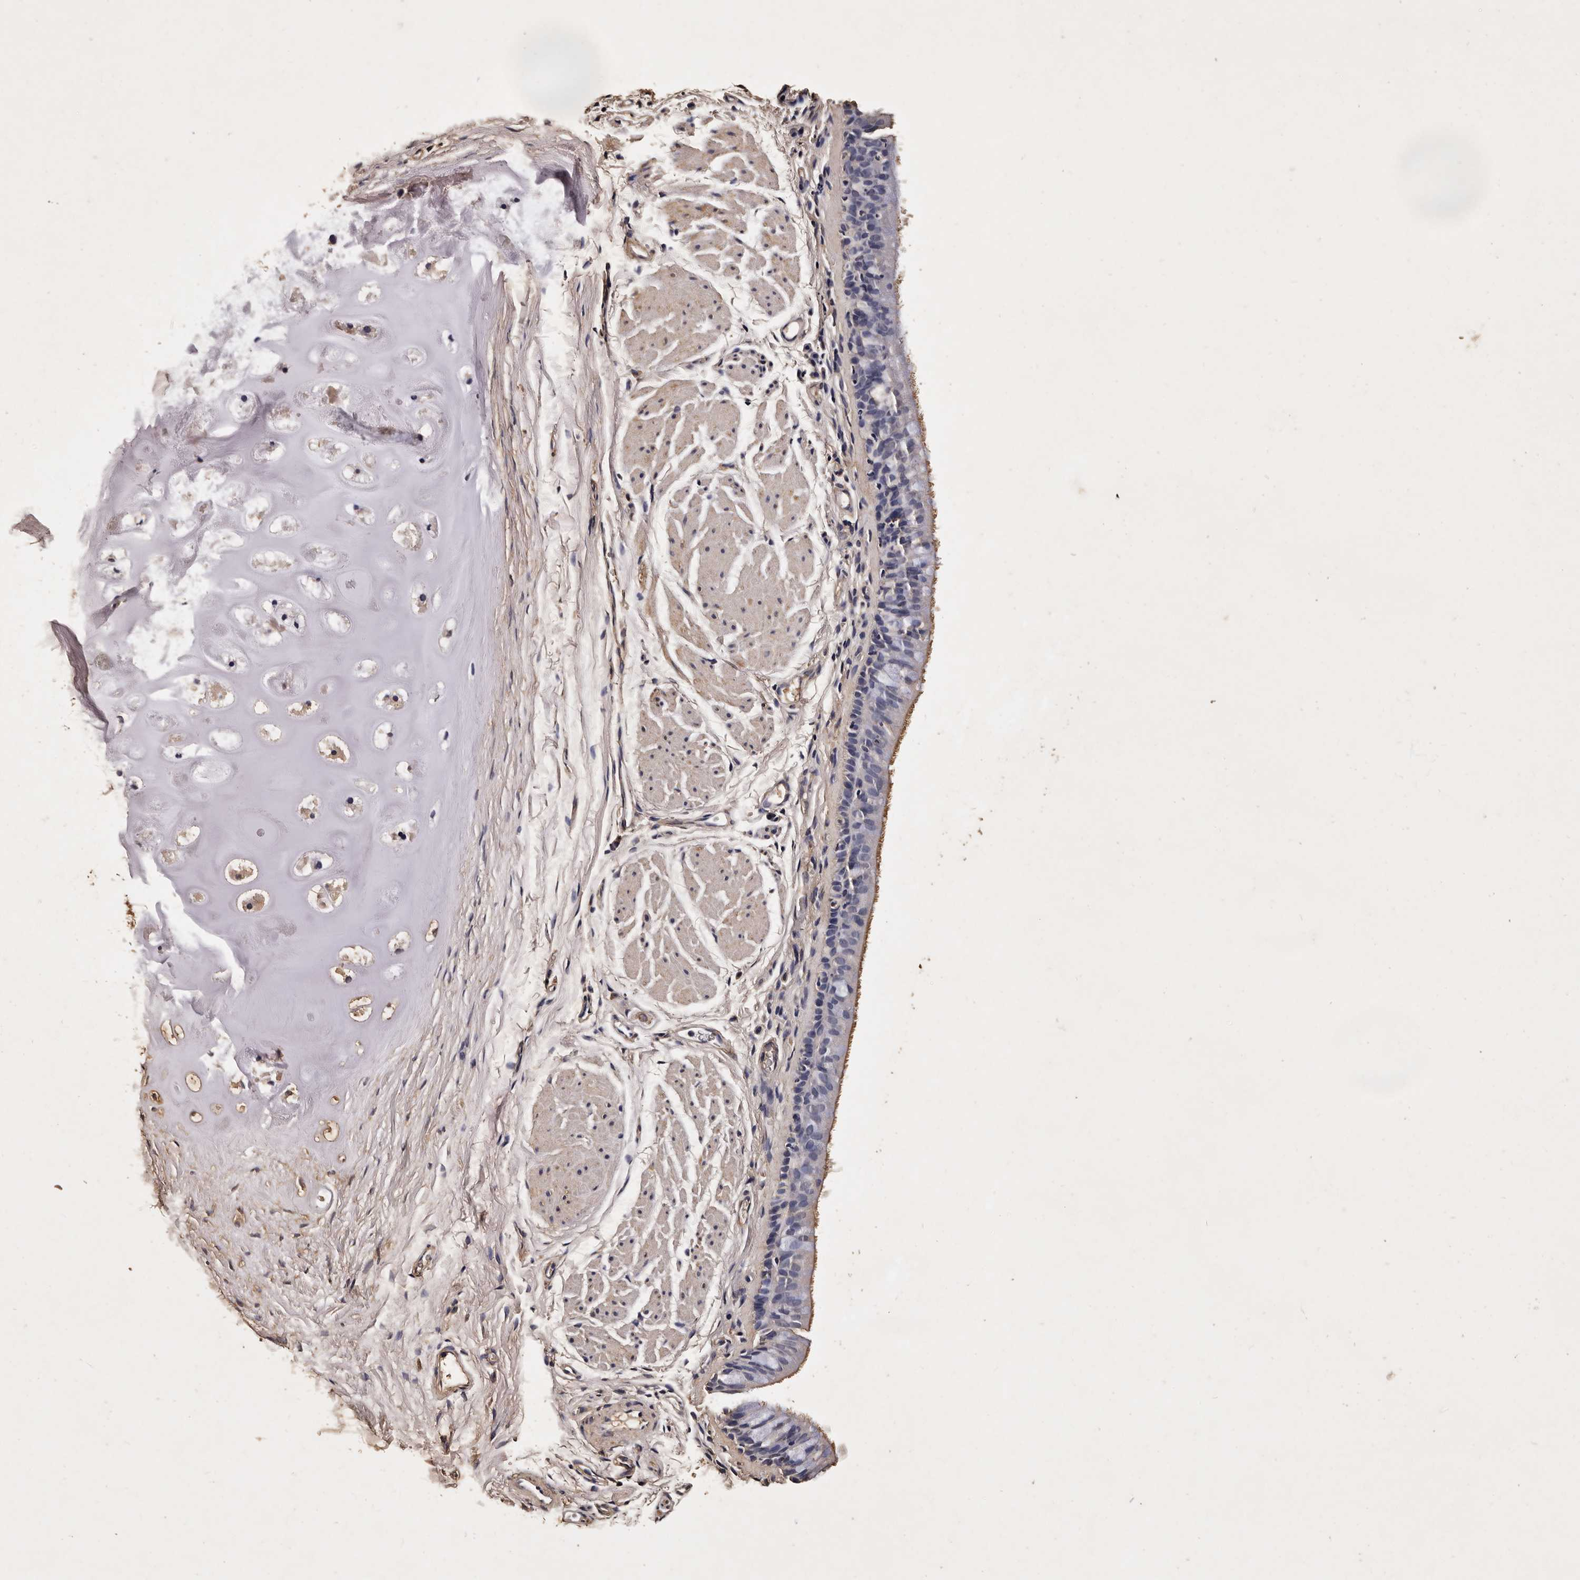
{"staining": {"intensity": "moderate", "quantity": "25%-75%", "location": "cytoplasmic/membranous"}, "tissue": "bronchus", "cell_type": "Respiratory epithelial cells", "image_type": "normal", "snomed": [{"axis": "morphology", "description": "Normal tissue, NOS"}, {"axis": "topography", "description": "Cartilage tissue"}, {"axis": "topography", "description": "Bronchus"}], "caption": "Bronchus was stained to show a protein in brown. There is medium levels of moderate cytoplasmic/membranous staining in about 25%-75% of respiratory epithelial cells. The protein of interest is stained brown, and the nuclei are stained in blue (DAB (3,3'-diaminobenzidine) IHC with brightfield microscopy, high magnification).", "gene": "PARS2", "patient": {"sex": "female", "age": 53}}